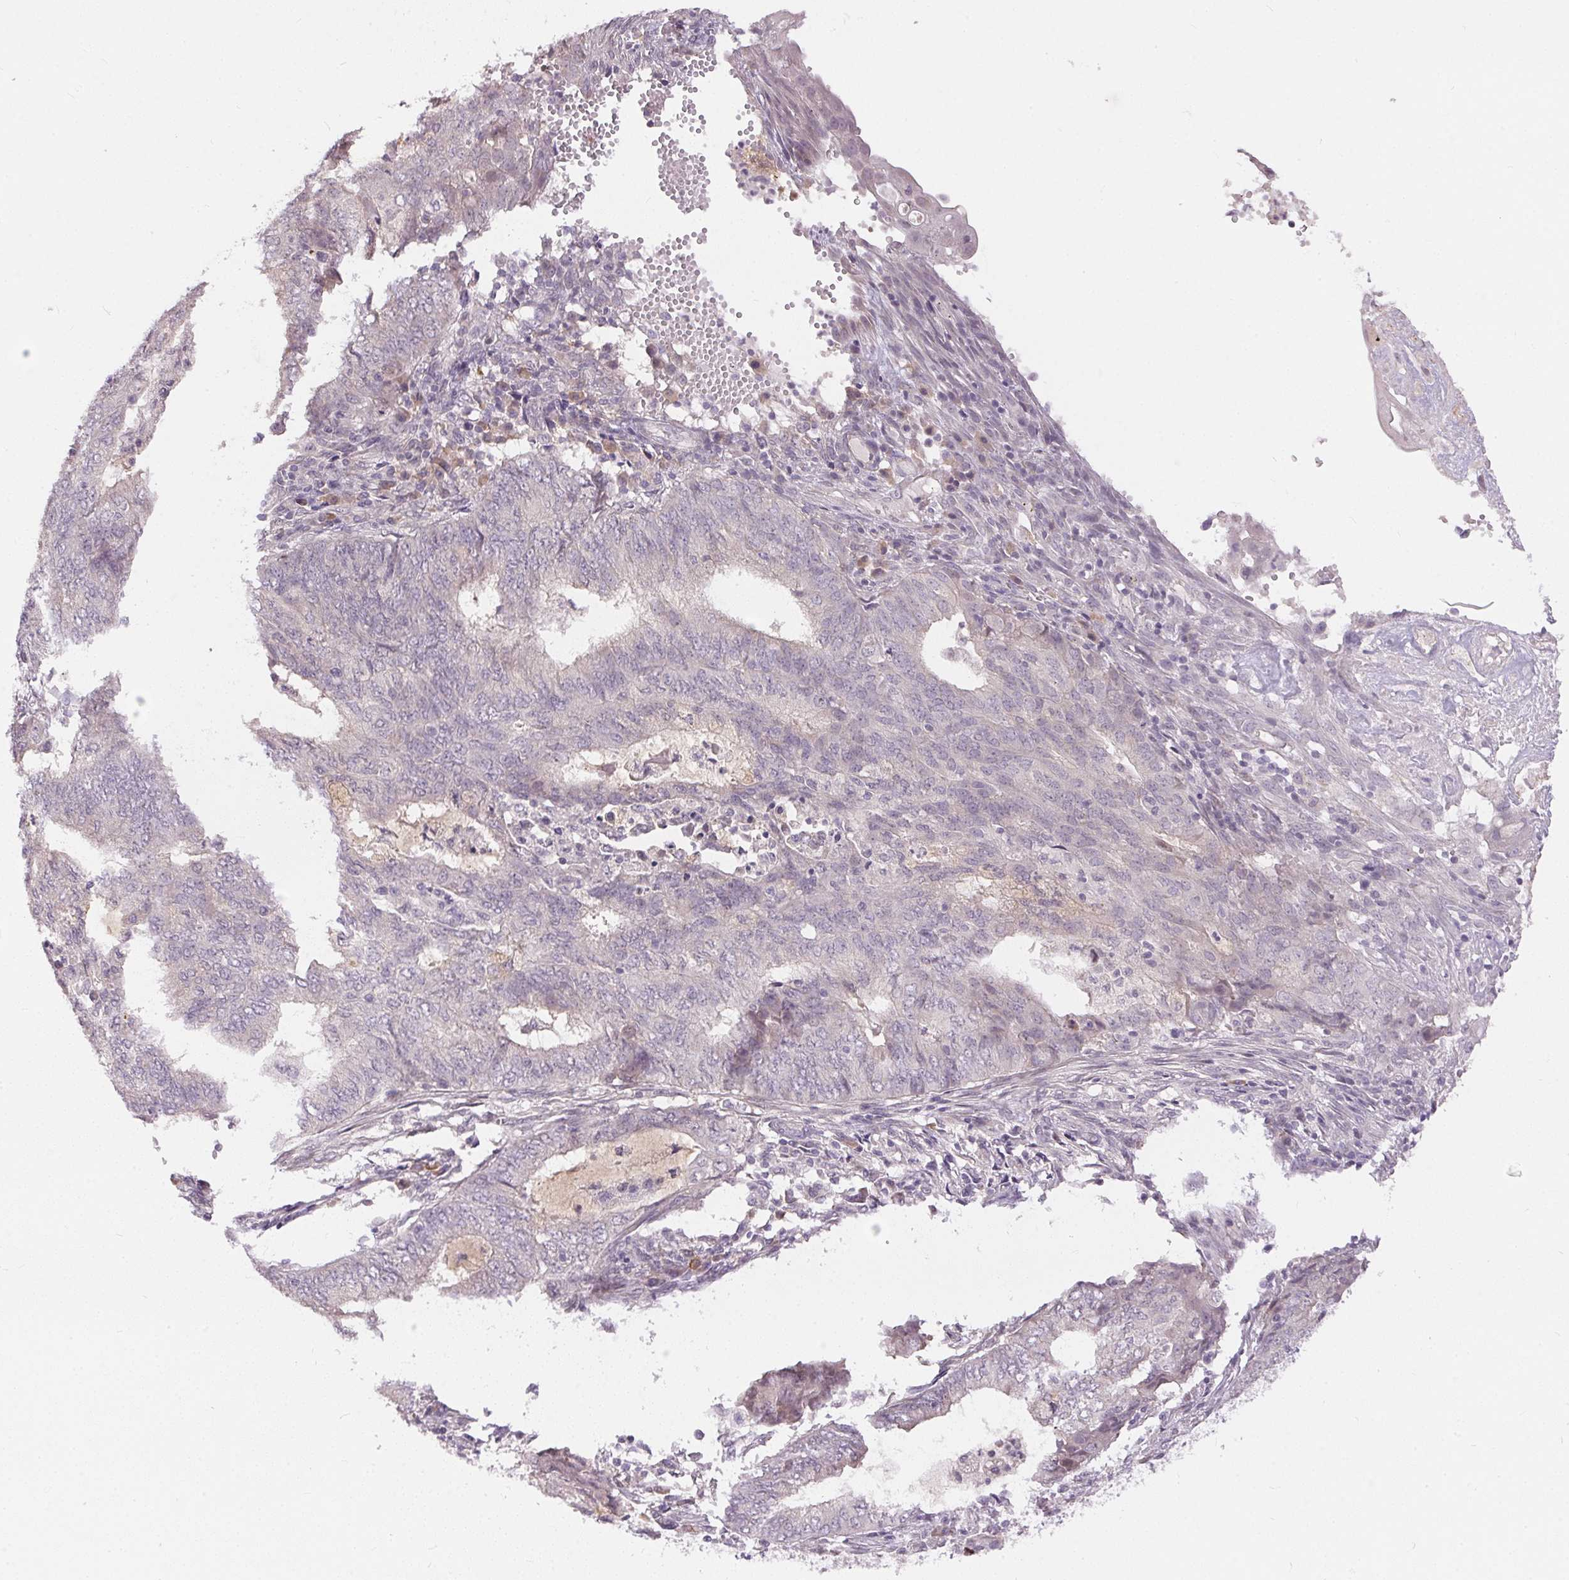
{"staining": {"intensity": "negative", "quantity": "none", "location": "none"}, "tissue": "endometrial cancer", "cell_type": "Tumor cells", "image_type": "cancer", "snomed": [{"axis": "morphology", "description": "Adenocarcinoma, NOS"}, {"axis": "topography", "description": "Endometrium"}], "caption": "Immunohistochemistry of human endometrial cancer (adenocarcinoma) reveals no expression in tumor cells.", "gene": "TTC23L", "patient": {"sex": "female", "age": 62}}